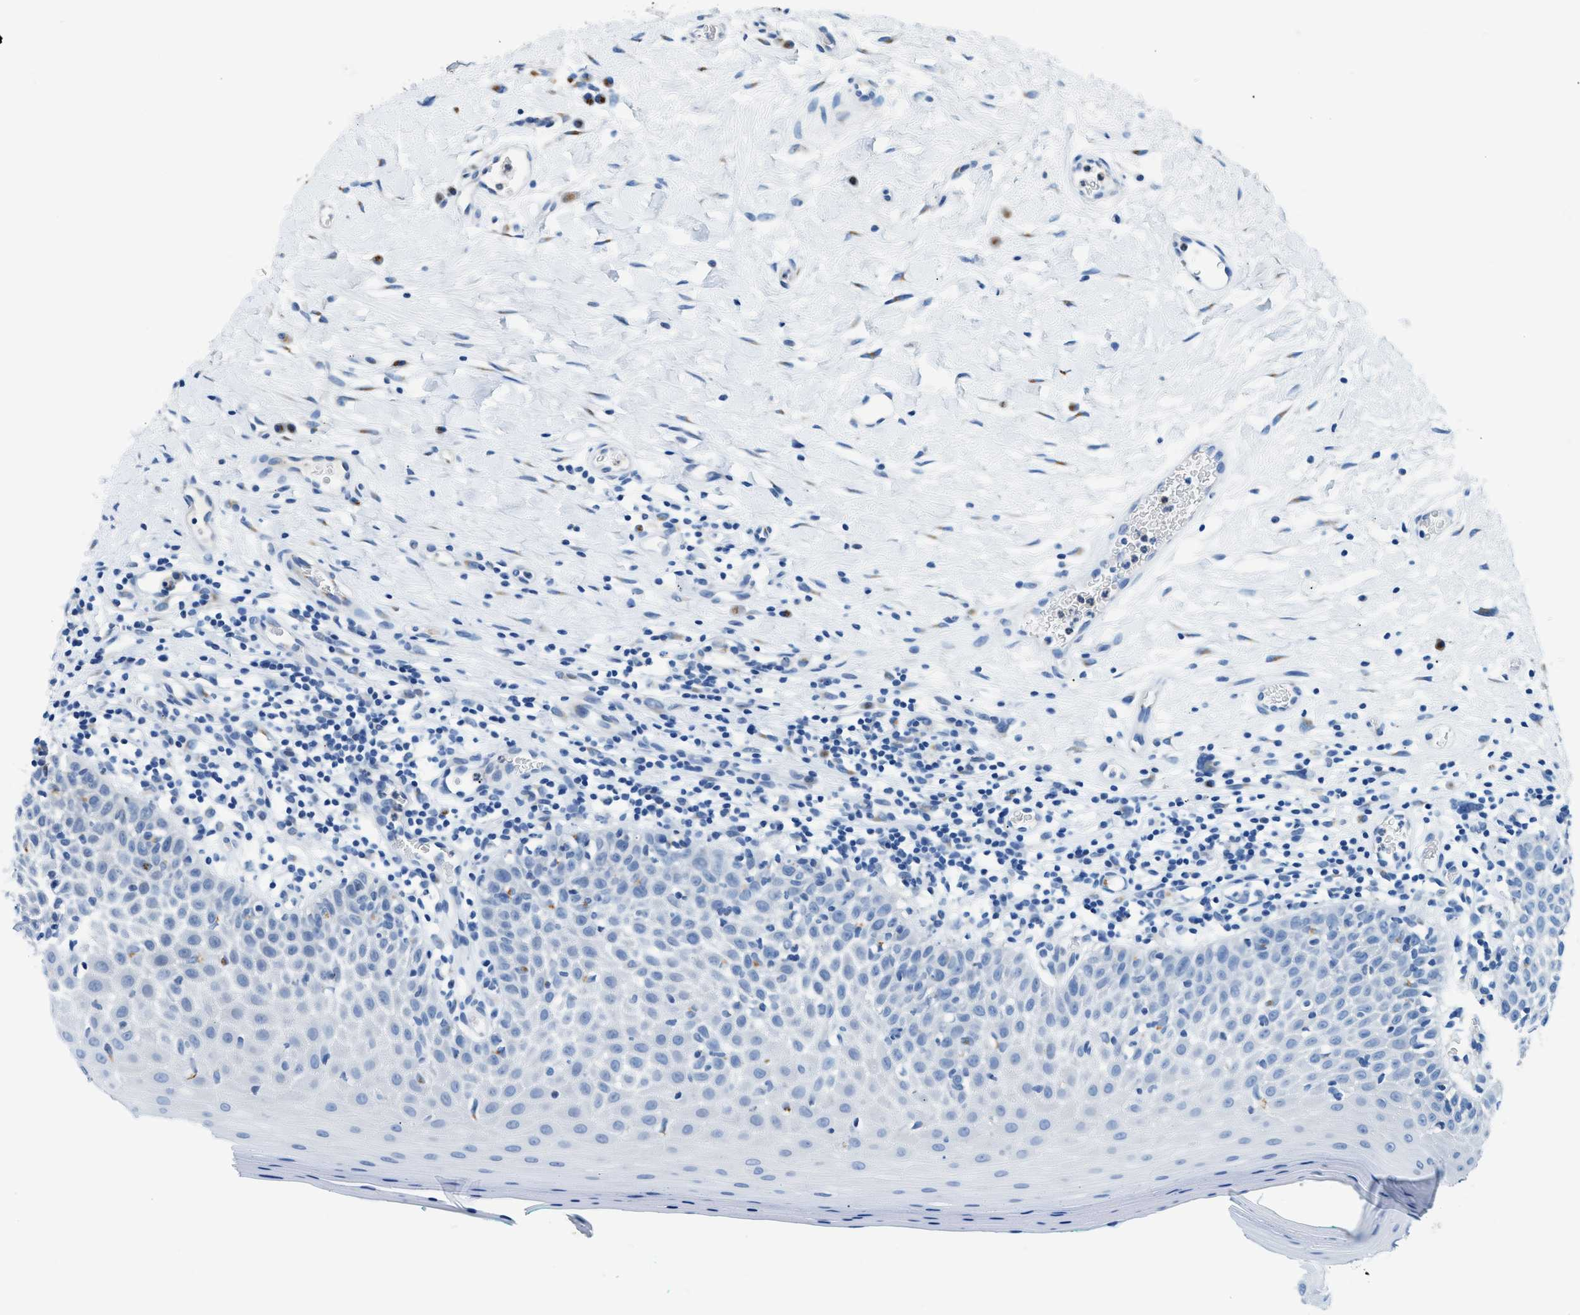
{"staining": {"intensity": "negative", "quantity": "none", "location": "none"}, "tissue": "oral mucosa", "cell_type": "Squamous epithelial cells", "image_type": "normal", "snomed": [{"axis": "morphology", "description": "Normal tissue, NOS"}, {"axis": "topography", "description": "Skeletal muscle"}, {"axis": "topography", "description": "Oral tissue"}], "caption": "Oral mucosa stained for a protein using immunohistochemistry (IHC) shows no expression squamous epithelial cells.", "gene": "FUT8", "patient": {"sex": "male", "age": 58}}